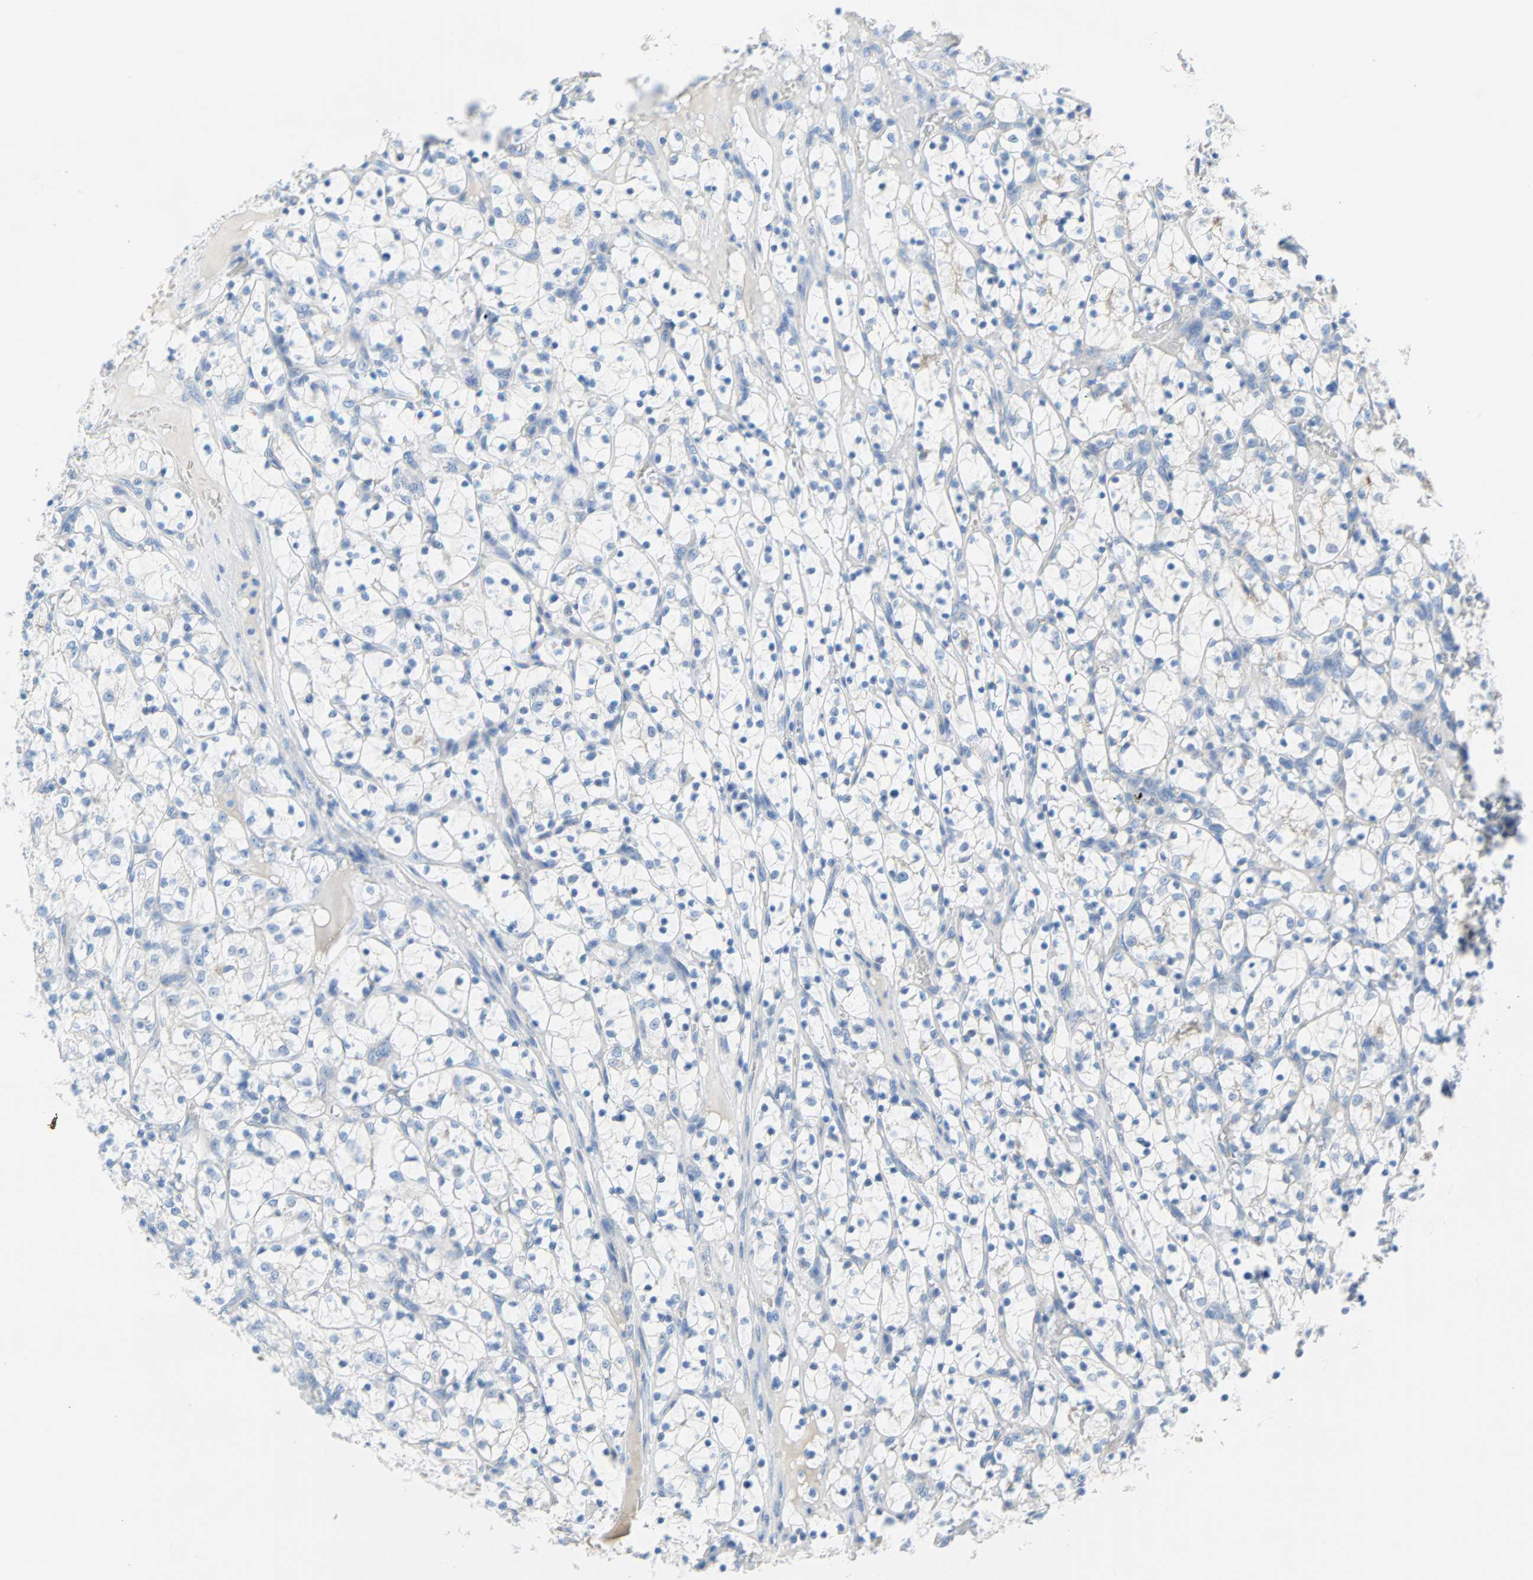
{"staining": {"intensity": "negative", "quantity": "none", "location": "none"}, "tissue": "renal cancer", "cell_type": "Tumor cells", "image_type": "cancer", "snomed": [{"axis": "morphology", "description": "Adenocarcinoma, NOS"}, {"axis": "topography", "description": "Kidney"}], "caption": "High magnification brightfield microscopy of adenocarcinoma (renal) stained with DAB (3,3'-diaminobenzidine) (brown) and counterstained with hematoxylin (blue): tumor cells show no significant positivity. Brightfield microscopy of immunohistochemistry (IHC) stained with DAB (3,3'-diaminobenzidine) (brown) and hematoxylin (blue), captured at high magnification.", "gene": "PDPN", "patient": {"sex": "female", "age": 69}}